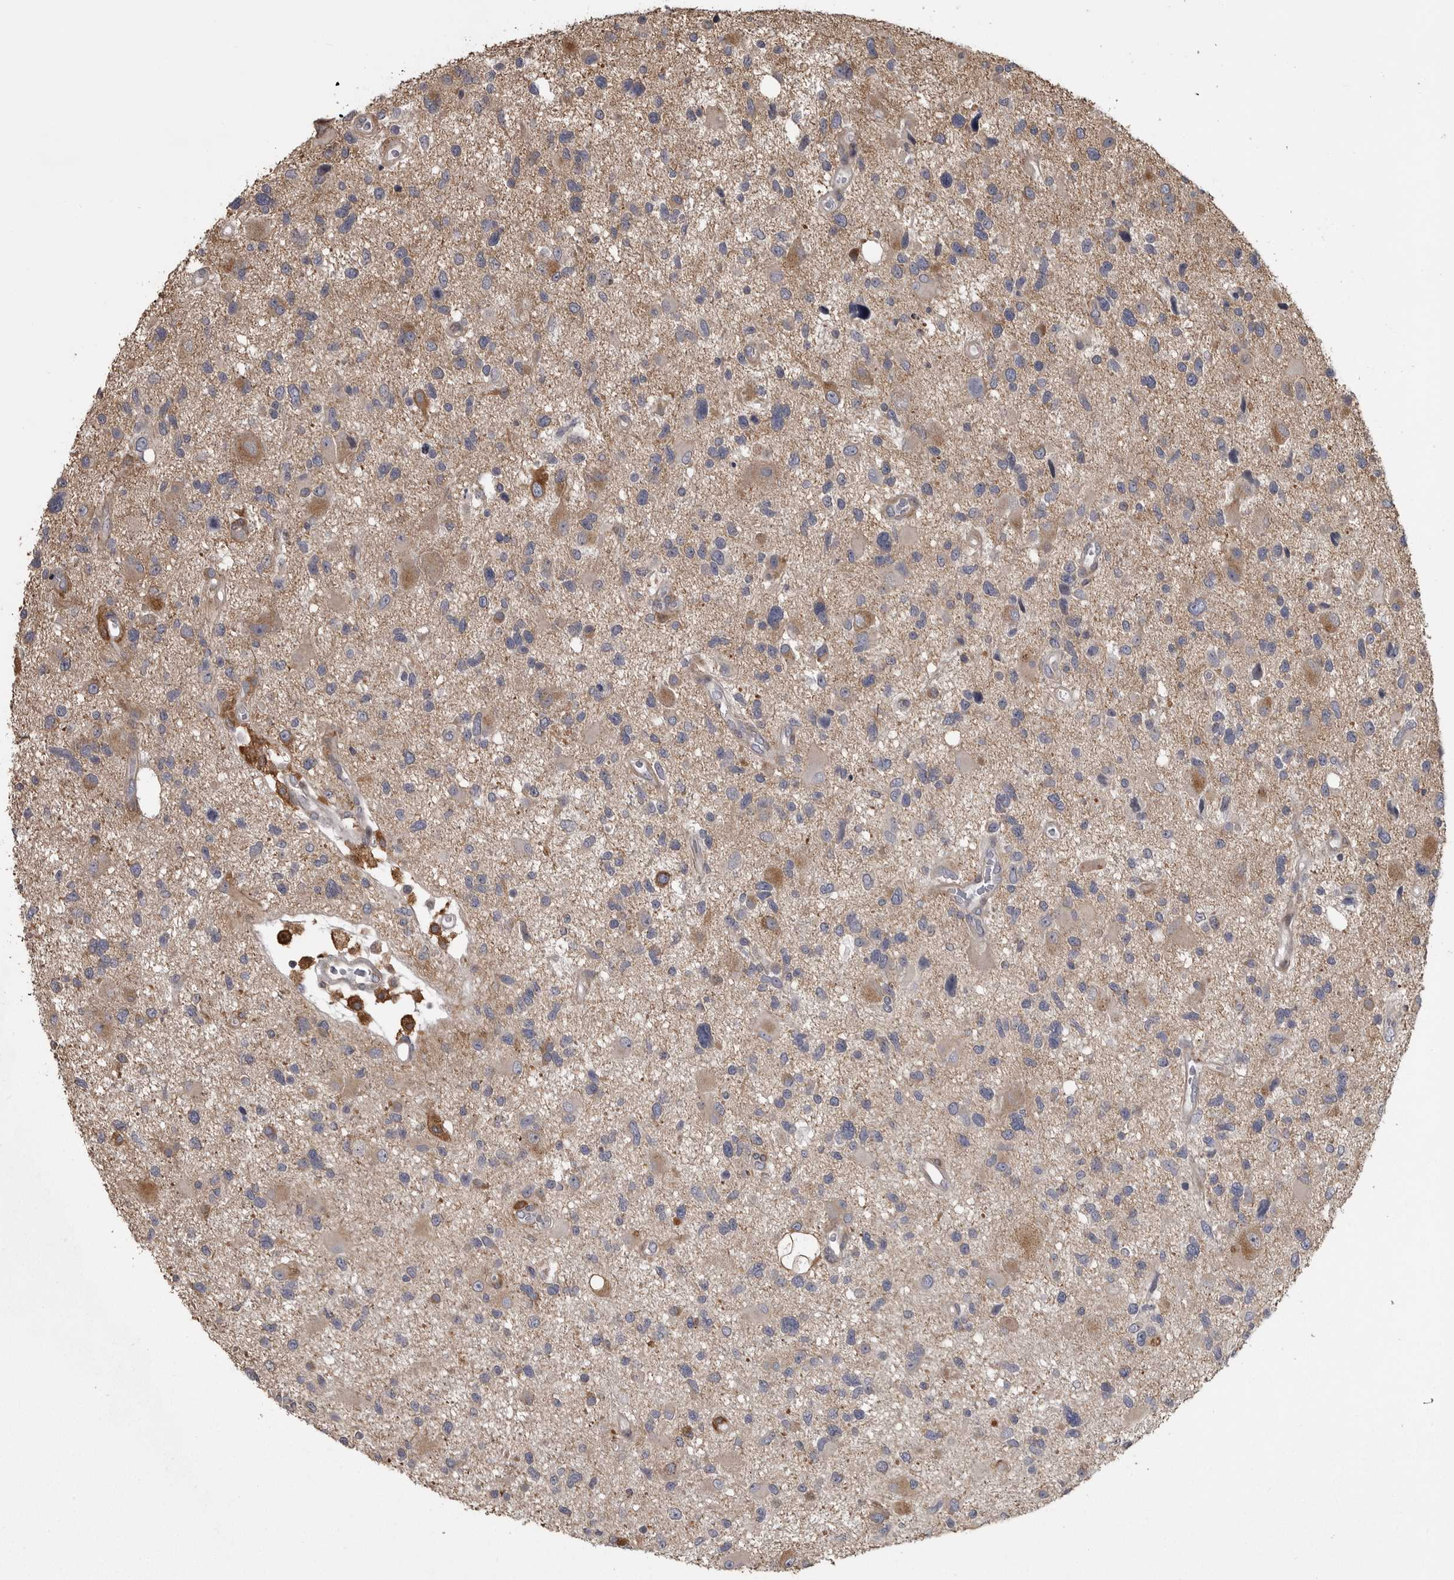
{"staining": {"intensity": "negative", "quantity": "none", "location": "none"}, "tissue": "glioma", "cell_type": "Tumor cells", "image_type": "cancer", "snomed": [{"axis": "morphology", "description": "Glioma, malignant, High grade"}, {"axis": "topography", "description": "Brain"}], "caption": "Immunohistochemistry histopathology image of neoplastic tissue: human high-grade glioma (malignant) stained with DAB (3,3'-diaminobenzidine) displays no significant protein positivity in tumor cells.", "gene": "ZNRF1", "patient": {"sex": "male", "age": 33}}